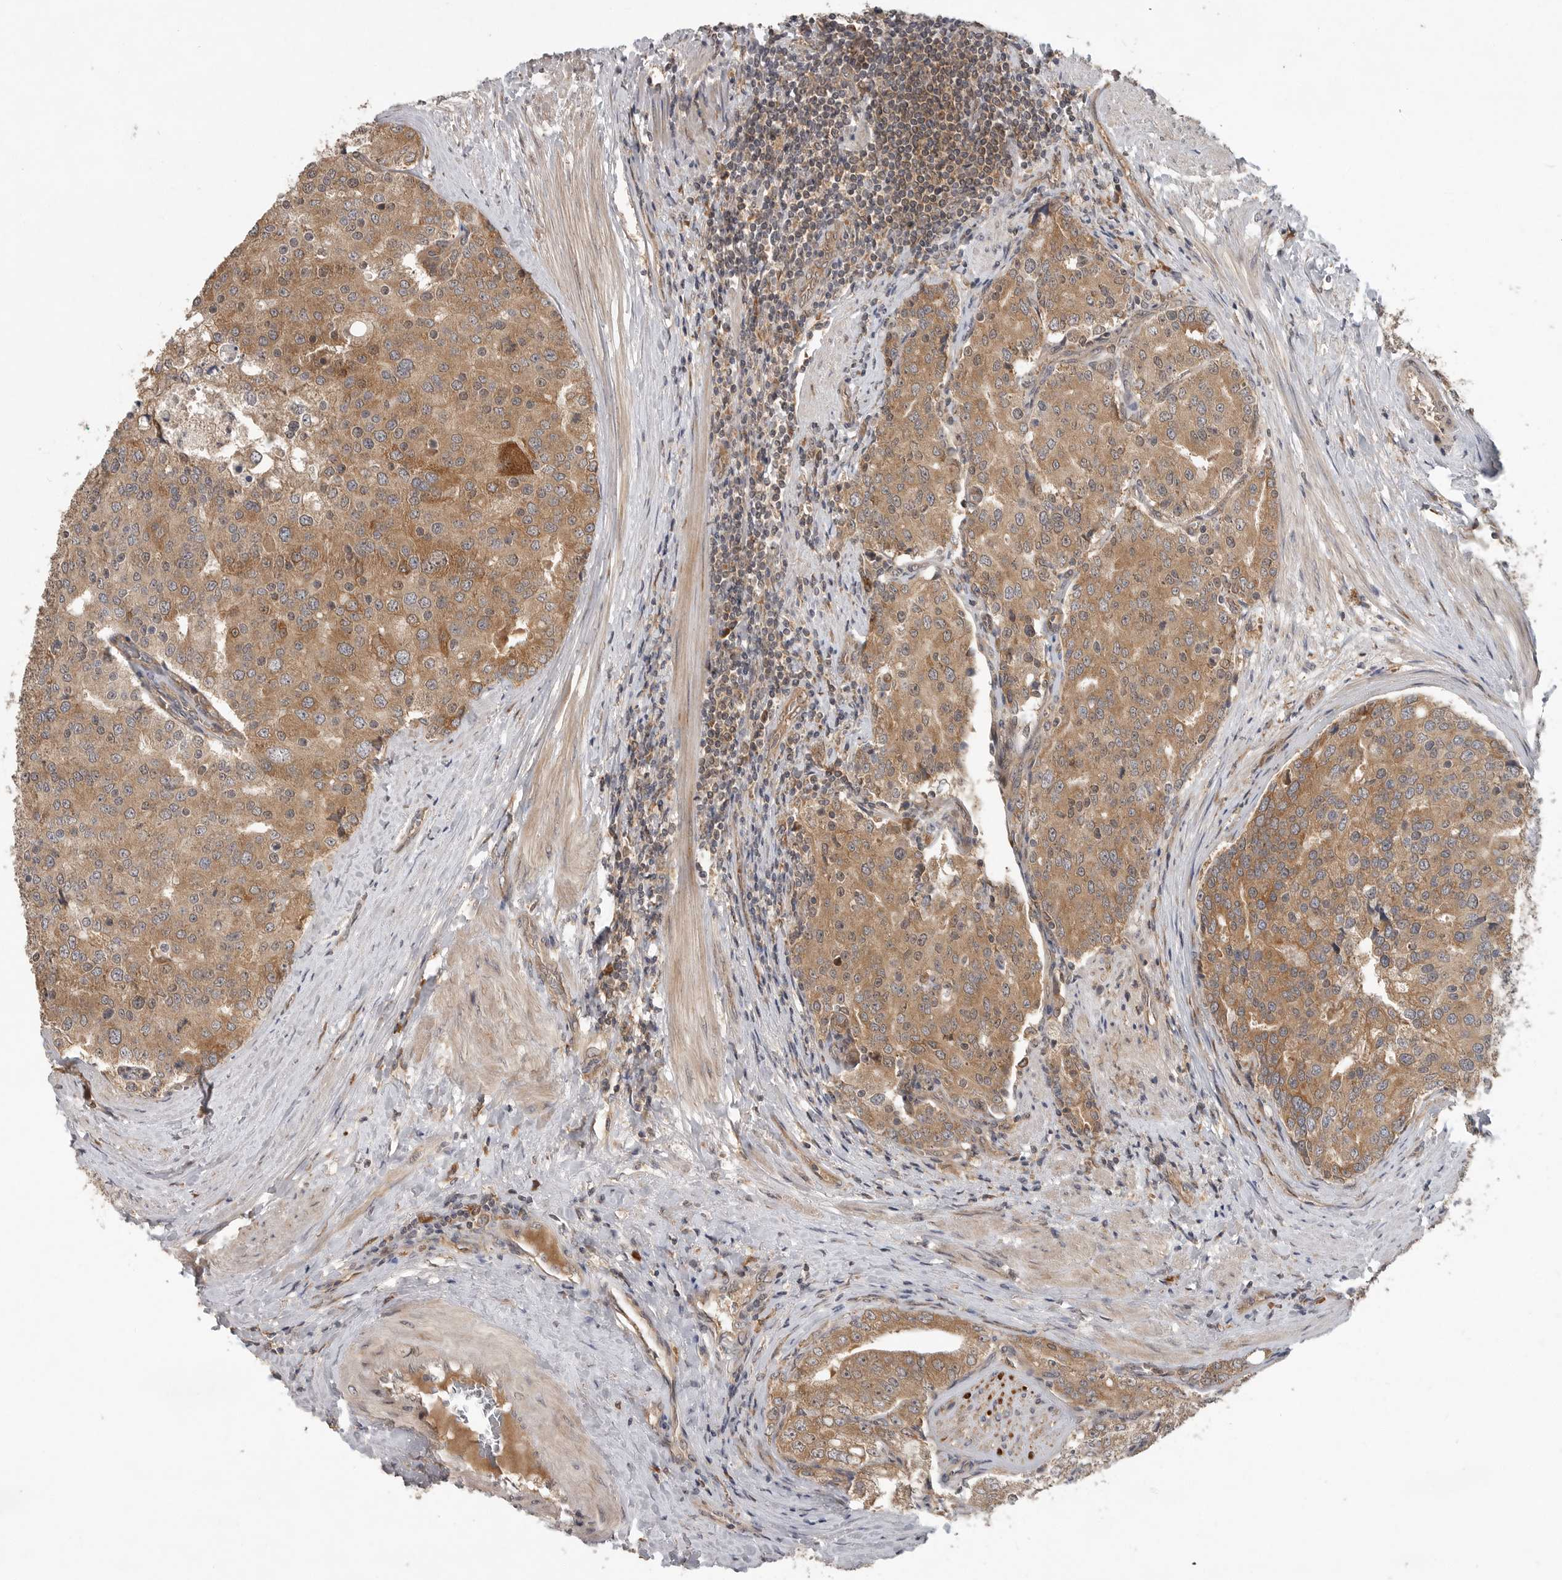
{"staining": {"intensity": "moderate", "quantity": ">75%", "location": "cytoplasmic/membranous"}, "tissue": "prostate cancer", "cell_type": "Tumor cells", "image_type": "cancer", "snomed": [{"axis": "morphology", "description": "Adenocarcinoma, High grade"}, {"axis": "topography", "description": "Prostate"}], "caption": "Prostate cancer was stained to show a protein in brown. There is medium levels of moderate cytoplasmic/membranous positivity in about >75% of tumor cells.", "gene": "OSBPL9", "patient": {"sex": "male", "age": 50}}